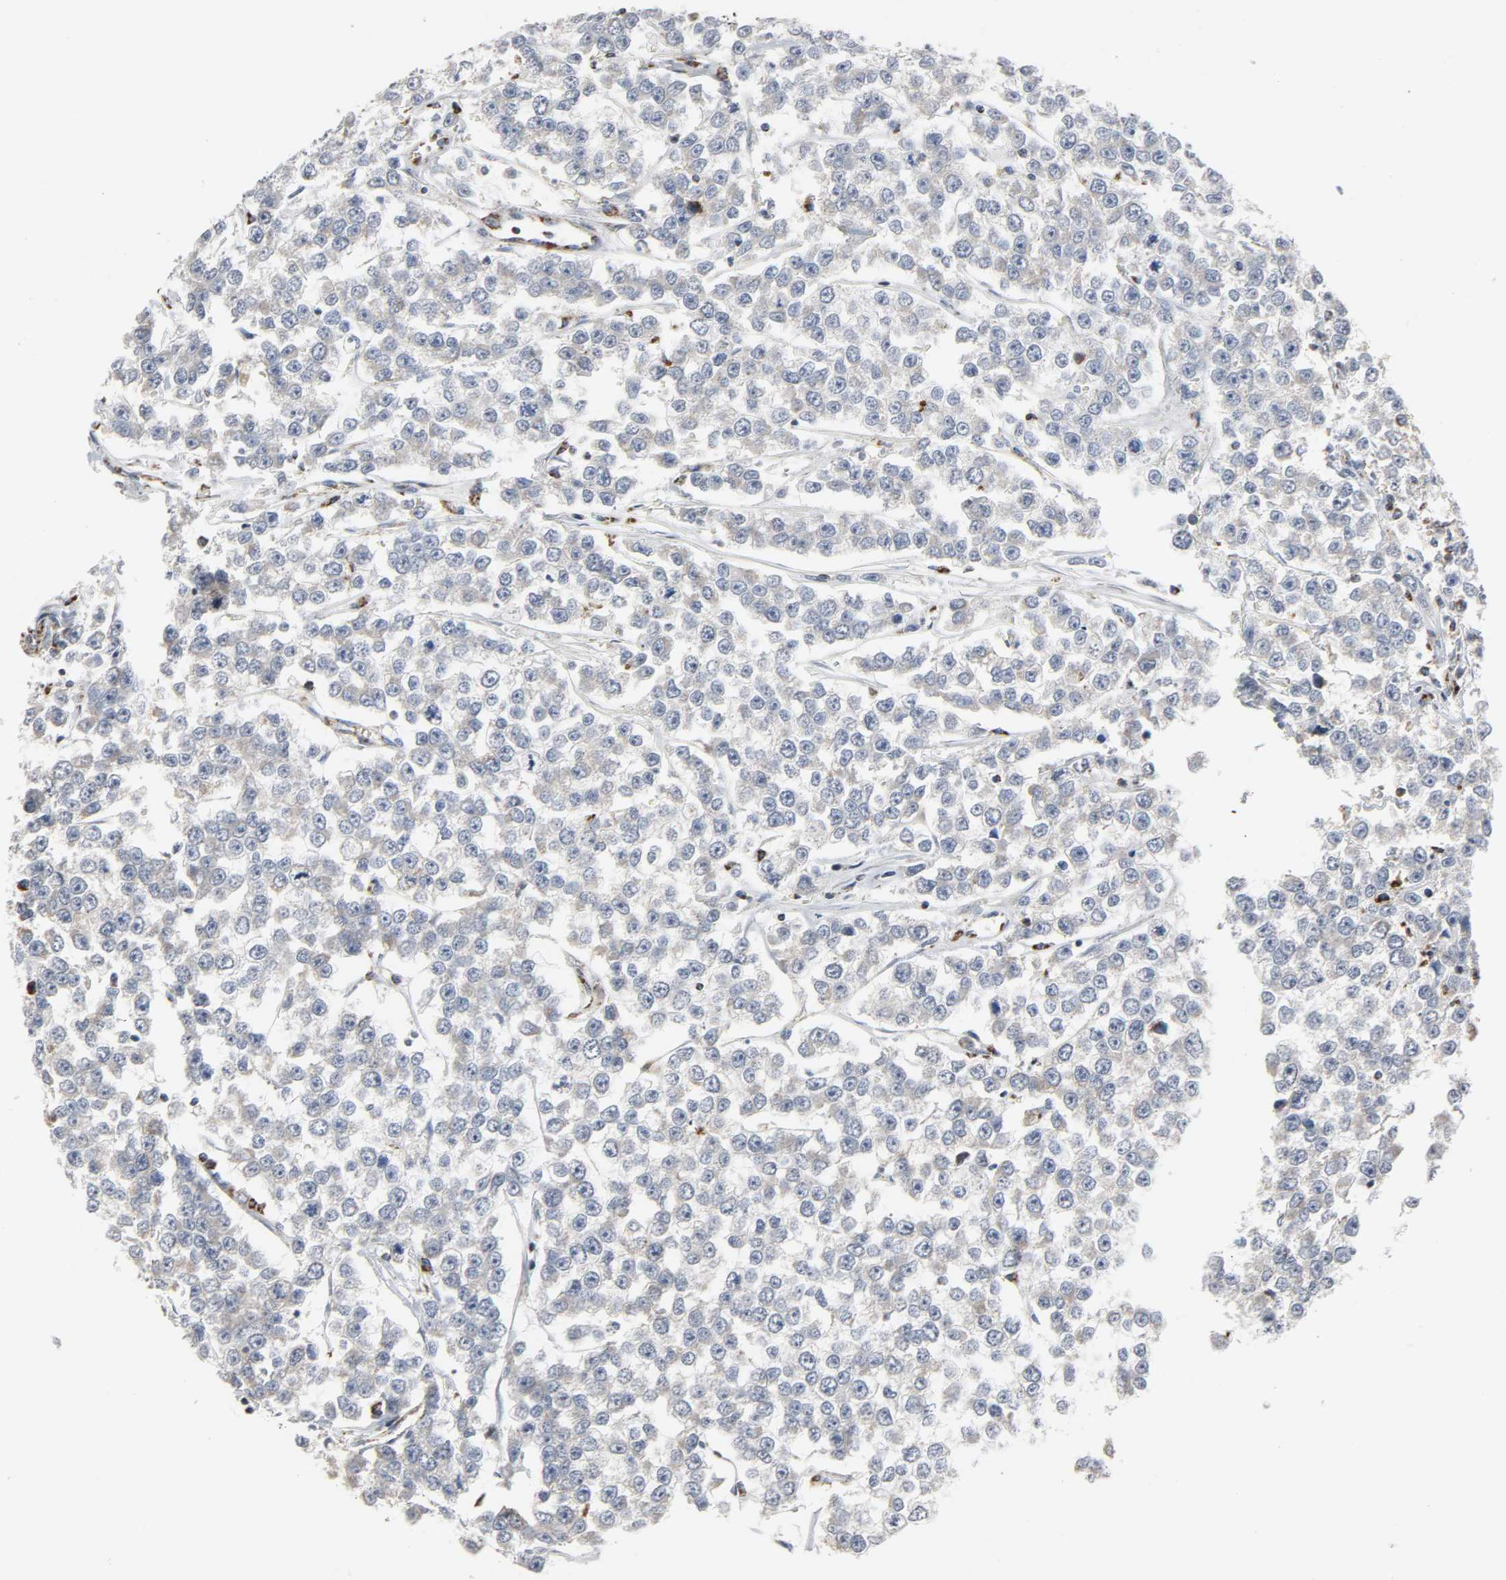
{"staining": {"intensity": "weak", "quantity": "25%-75%", "location": "cytoplasmic/membranous"}, "tissue": "testis cancer", "cell_type": "Tumor cells", "image_type": "cancer", "snomed": [{"axis": "morphology", "description": "Seminoma, NOS"}, {"axis": "morphology", "description": "Carcinoma, Embryonal, NOS"}, {"axis": "topography", "description": "Testis"}], "caption": "Human testis cancer (embryonal carcinoma) stained for a protein (brown) exhibits weak cytoplasmic/membranous positive staining in approximately 25%-75% of tumor cells.", "gene": "ACAT1", "patient": {"sex": "male", "age": 52}}